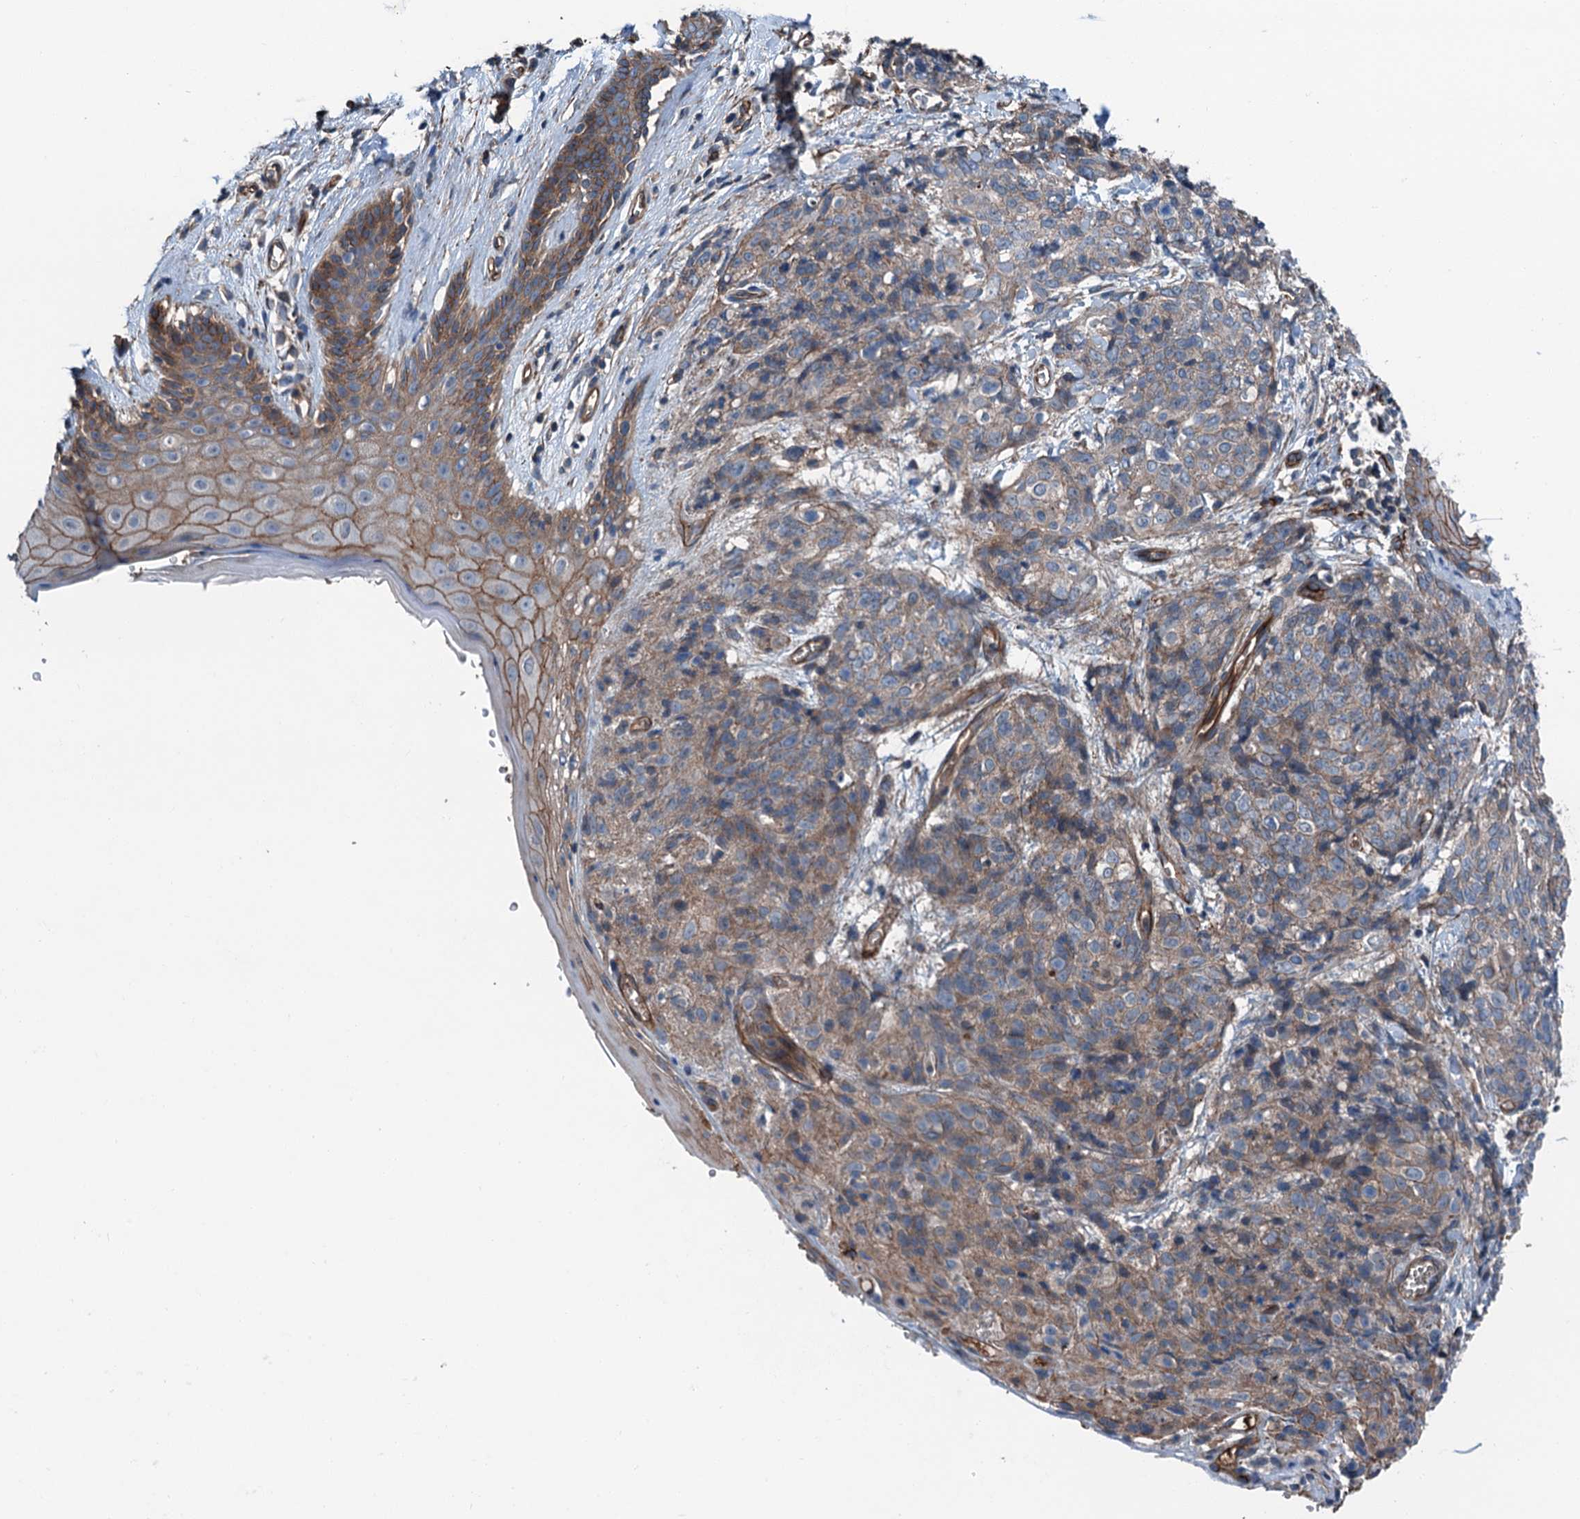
{"staining": {"intensity": "weak", "quantity": ">75%", "location": "cytoplasmic/membranous"}, "tissue": "skin cancer", "cell_type": "Tumor cells", "image_type": "cancer", "snomed": [{"axis": "morphology", "description": "Squamous cell carcinoma, NOS"}, {"axis": "topography", "description": "Skin"}, {"axis": "topography", "description": "Vulva"}], "caption": "Human skin cancer stained with a brown dye demonstrates weak cytoplasmic/membranous positive positivity in approximately >75% of tumor cells.", "gene": "NMRAL1", "patient": {"sex": "female", "age": 85}}